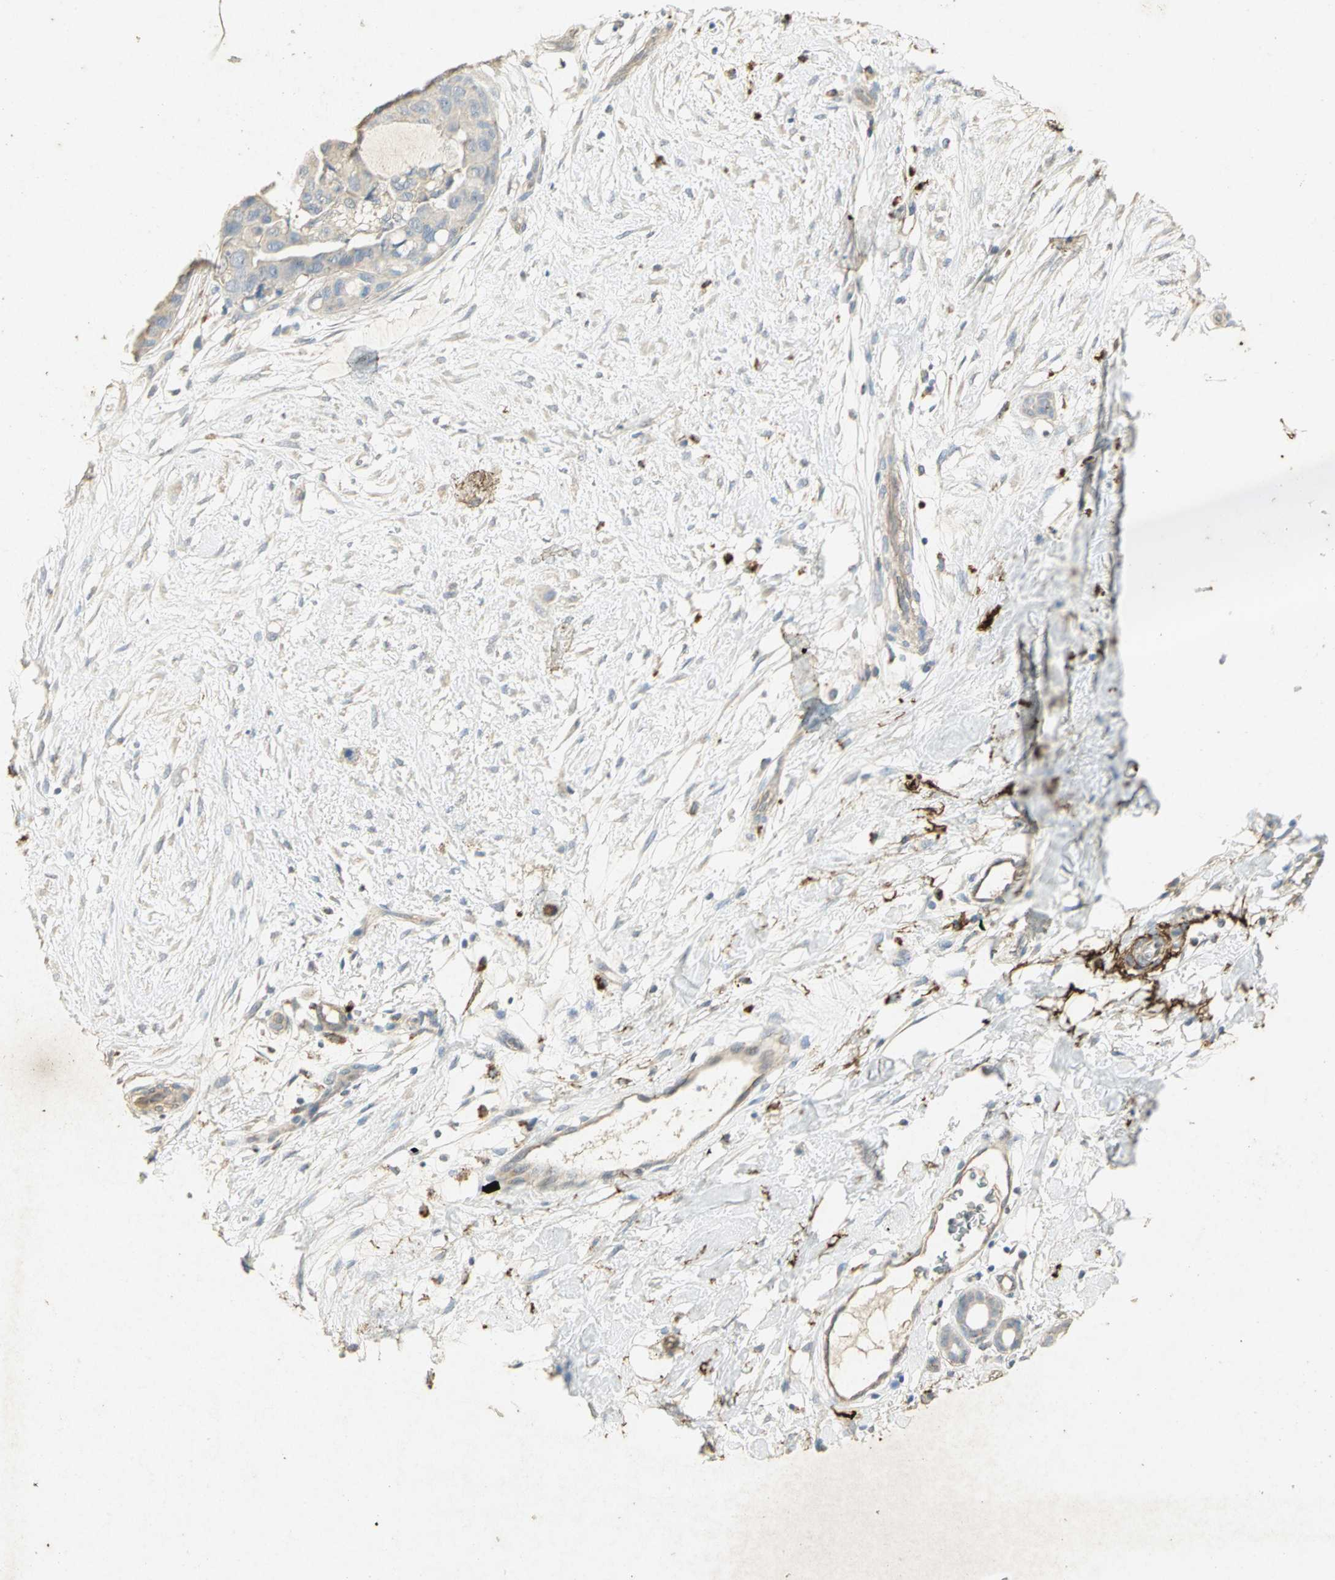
{"staining": {"intensity": "negative", "quantity": "none", "location": "none"}, "tissue": "breast cancer", "cell_type": "Tumor cells", "image_type": "cancer", "snomed": [{"axis": "morphology", "description": "Duct carcinoma"}, {"axis": "topography", "description": "Breast"}], "caption": "DAB immunohistochemical staining of human intraductal carcinoma (breast) shows no significant expression in tumor cells. (IHC, brightfield microscopy, high magnification).", "gene": "ASB9", "patient": {"sex": "female", "age": 40}}